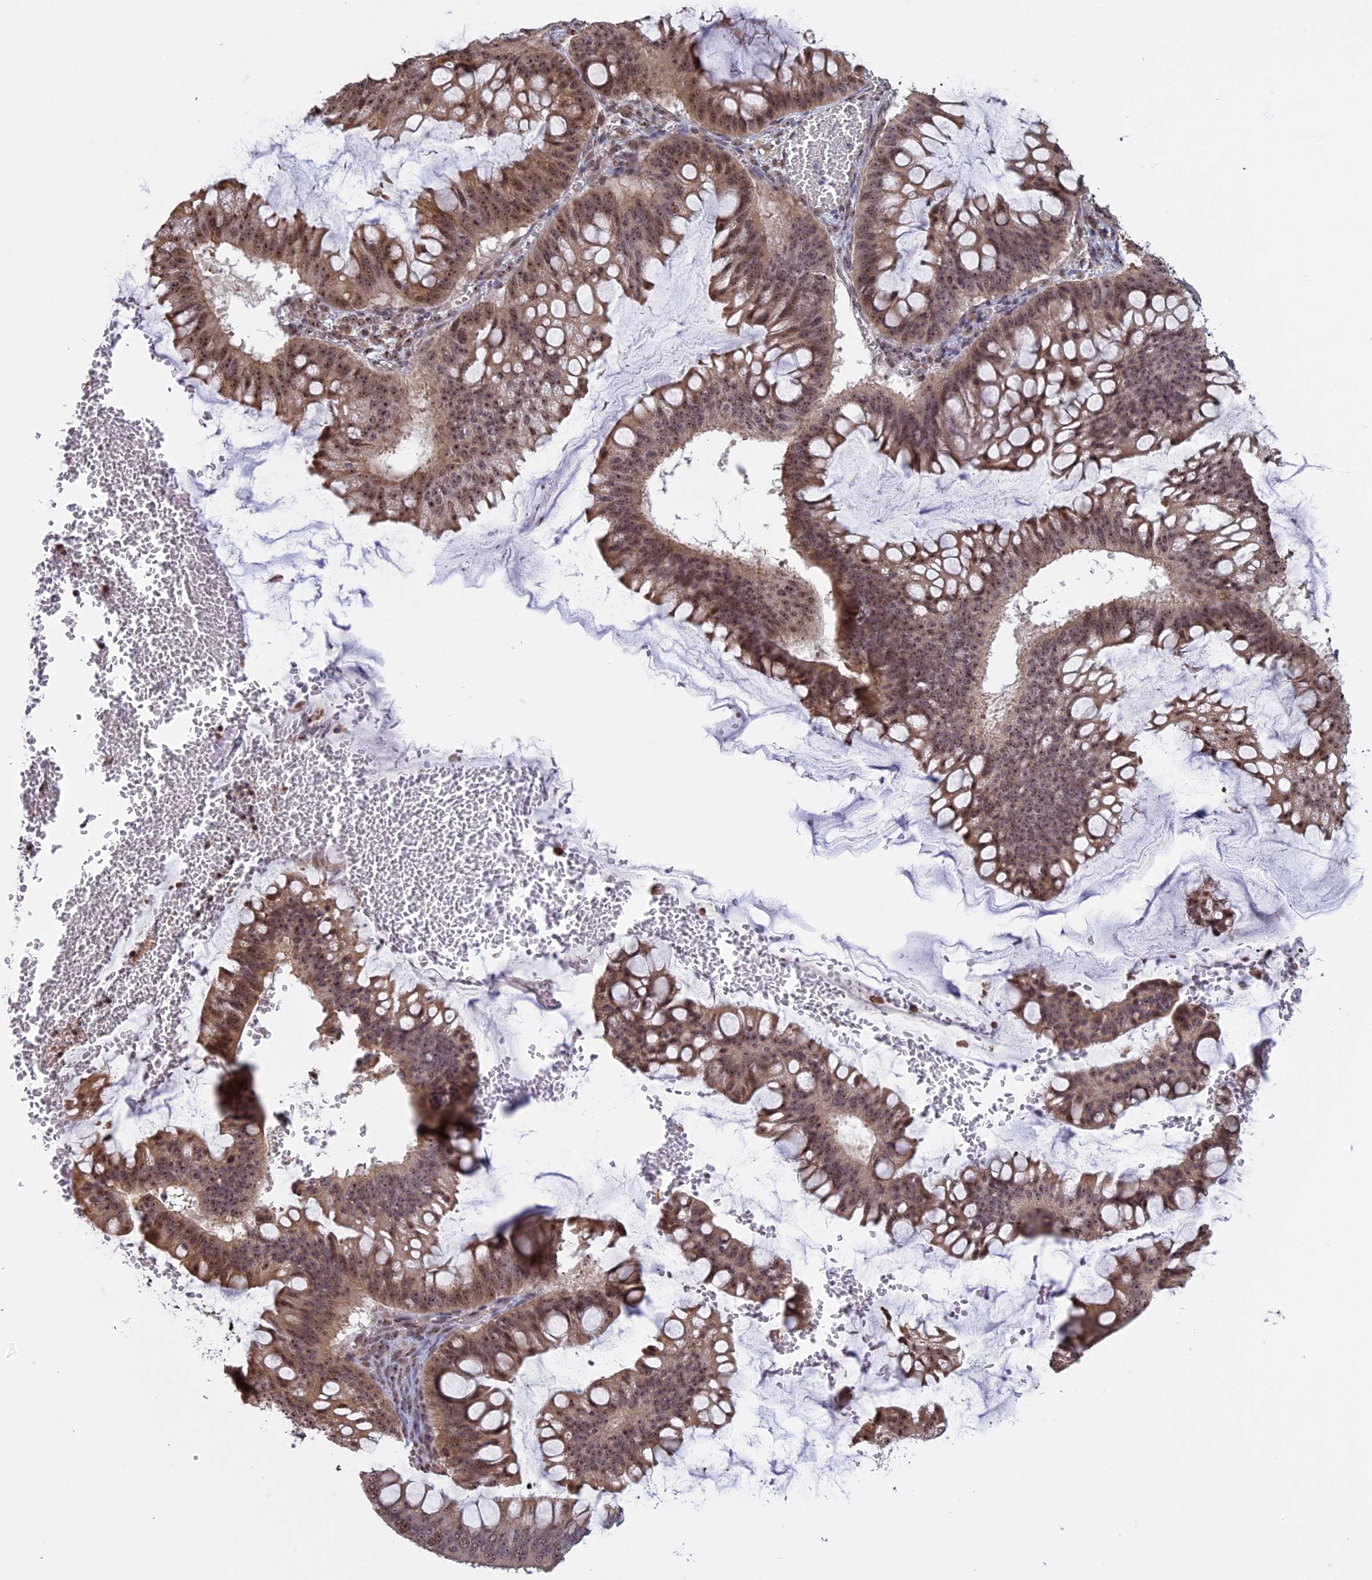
{"staining": {"intensity": "moderate", "quantity": ">75%", "location": "nuclear"}, "tissue": "ovarian cancer", "cell_type": "Tumor cells", "image_type": "cancer", "snomed": [{"axis": "morphology", "description": "Cystadenocarcinoma, mucinous, NOS"}, {"axis": "topography", "description": "Ovary"}], "caption": "IHC of ovarian cancer (mucinous cystadenocarcinoma) shows medium levels of moderate nuclear staining in approximately >75% of tumor cells. Using DAB (3,3'-diaminobenzidine) (brown) and hematoxylin (blue) stains, captured at high magnification using brightfield microscopy.", "gene": "MGA", "patient": {"sex": "female", "age": 73}}